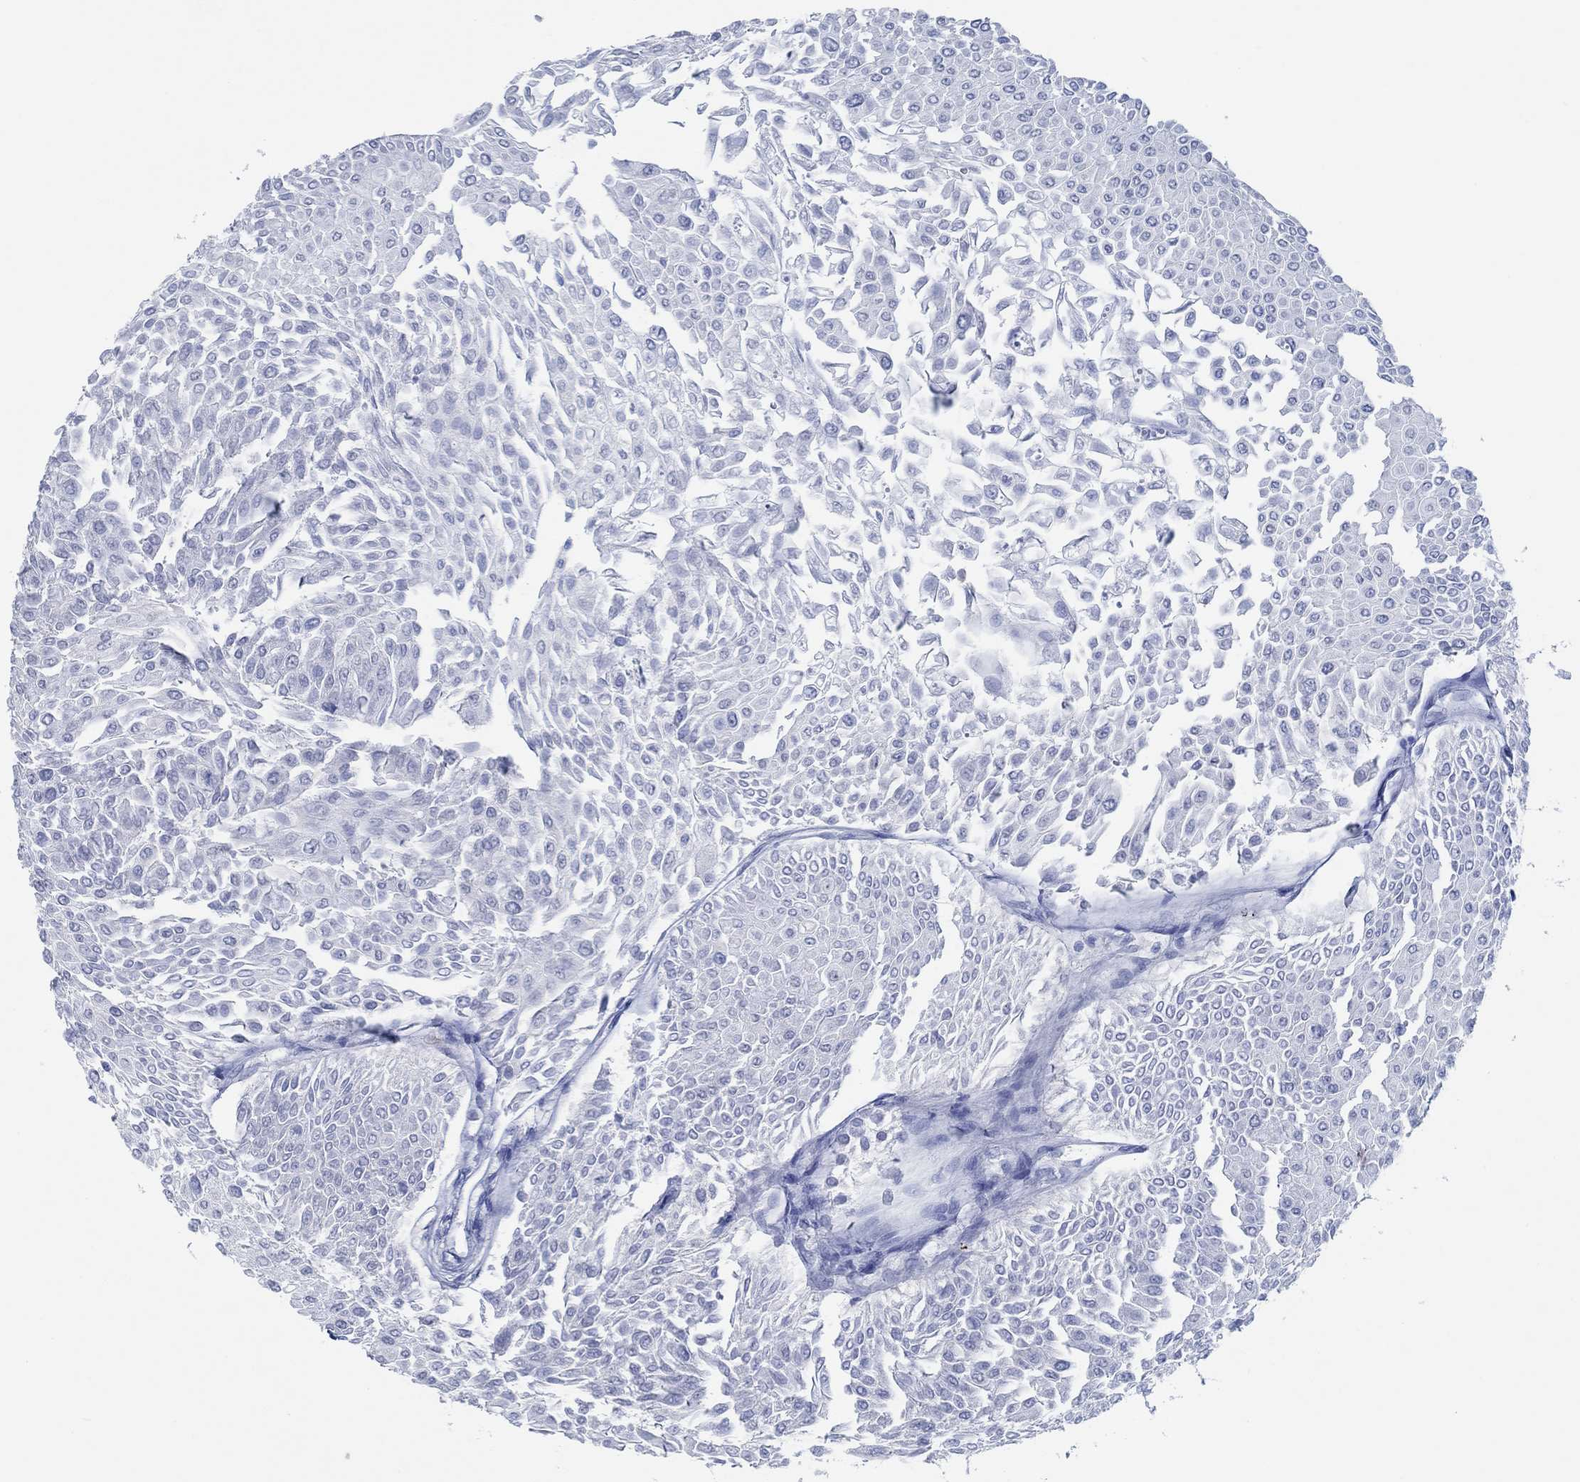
{"staining": {"intensity": "negative", "quantity": "none", "location": "none"}, "tissue": "urothelial cancer", "cell_type": "Tumor cells", "image_type": "cancer", "snomed": [{"axis": "morphology", "description": "Urothelial carcinoma, Low grade"}, {"axis": "topography", "description": "Urinary bladder"}], "caption": "The IHC histopathology image has no significant staining in tumor cells of low-grade urothelial carcinoma tissue.", "gene": "ZNF671", "patient": {"sex": "male", "age": 67}}